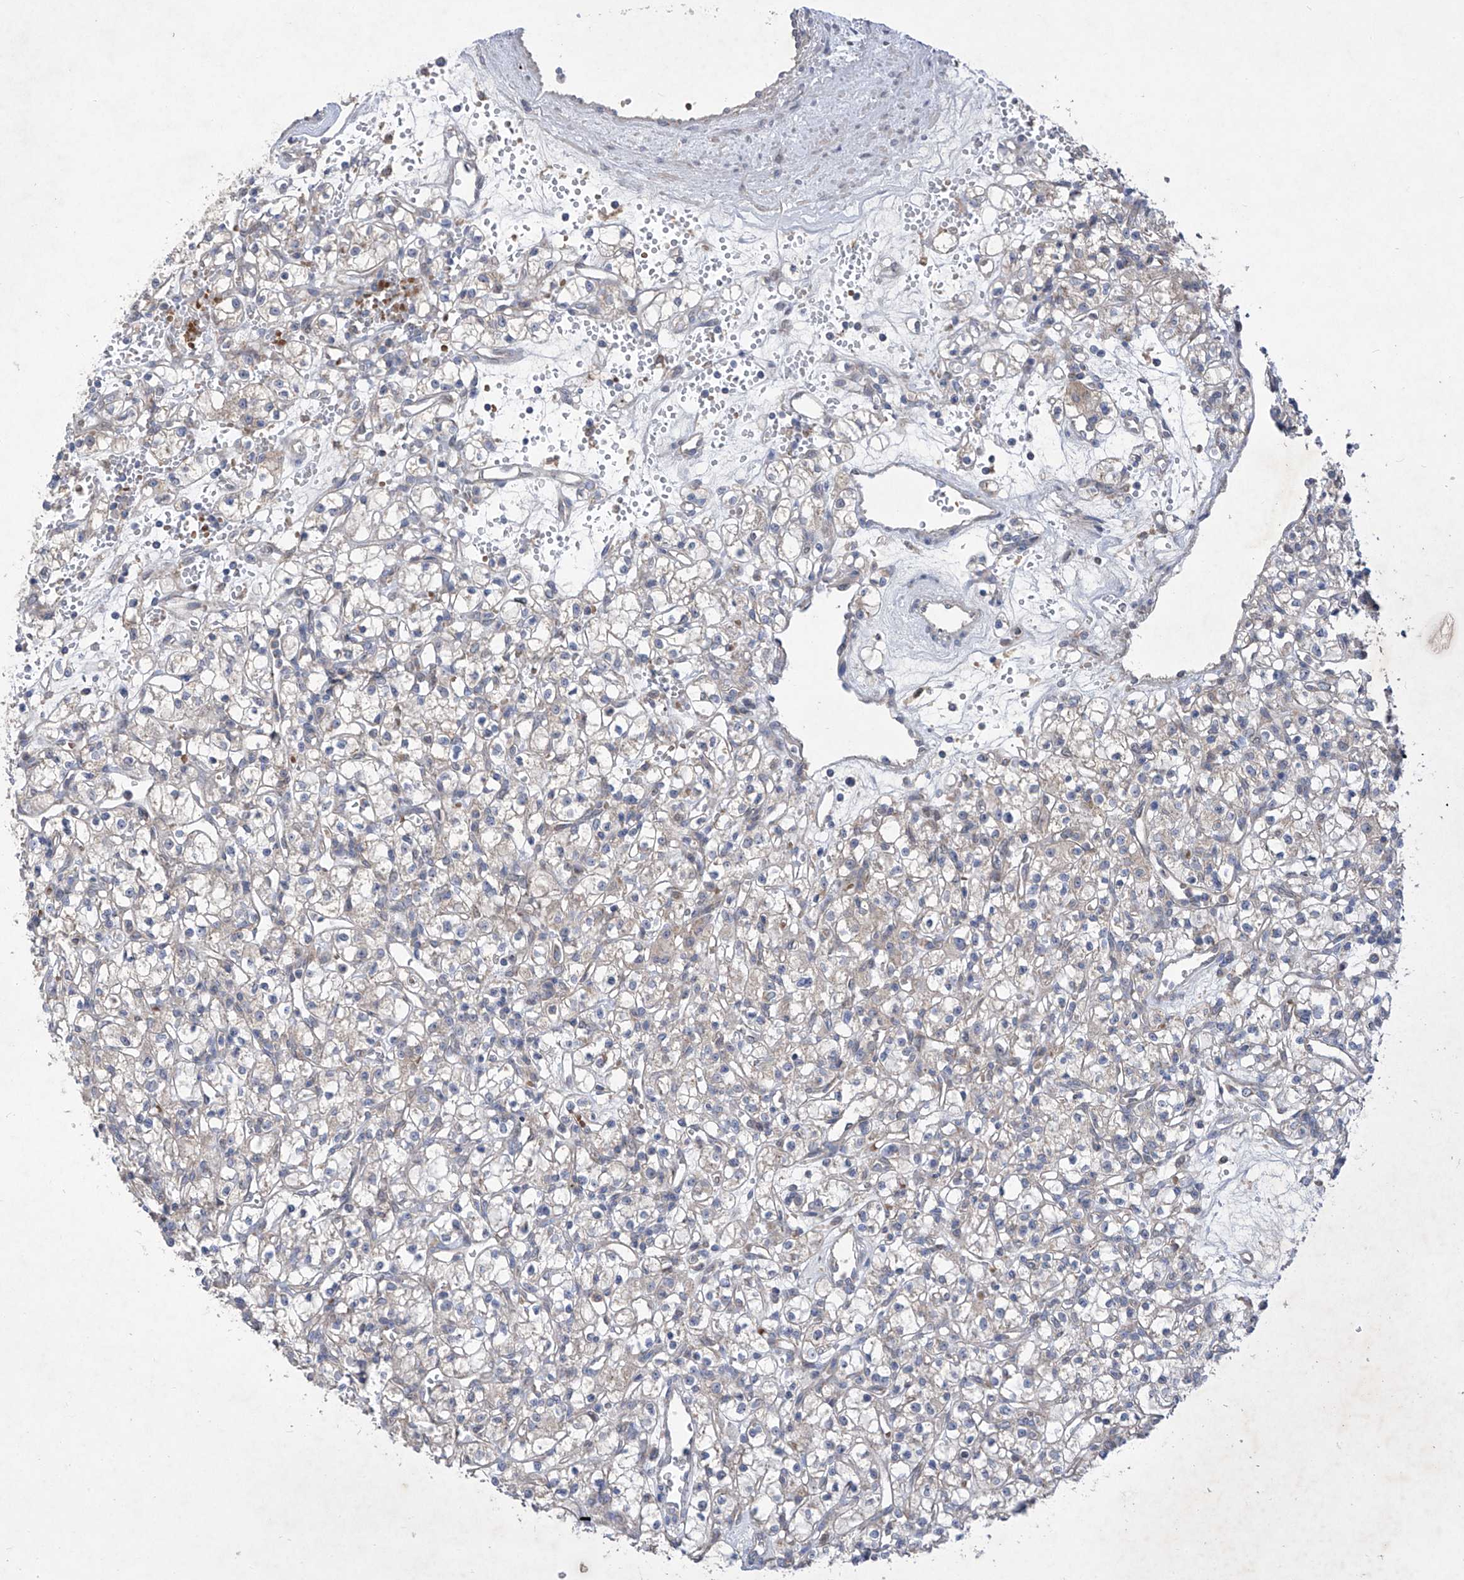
{"staining": {"intensity": "negative", "quantity": "none", "location": "none"}, "tissue": "renal cancer", "cell_type": "Tumor cells", "image_type": "cancer", "snomed": [{"axis": "morphology", "description": "Adenocarcinoma, NOS"}, {"axis": "topography", "description": "Kidney"}], "caption": "This is an IHC micrograph of renal adenocarcinoma. There is no staining in tumor cells.", "gene": "COQ3", "patient": {"sex": "female", "age": 59}}